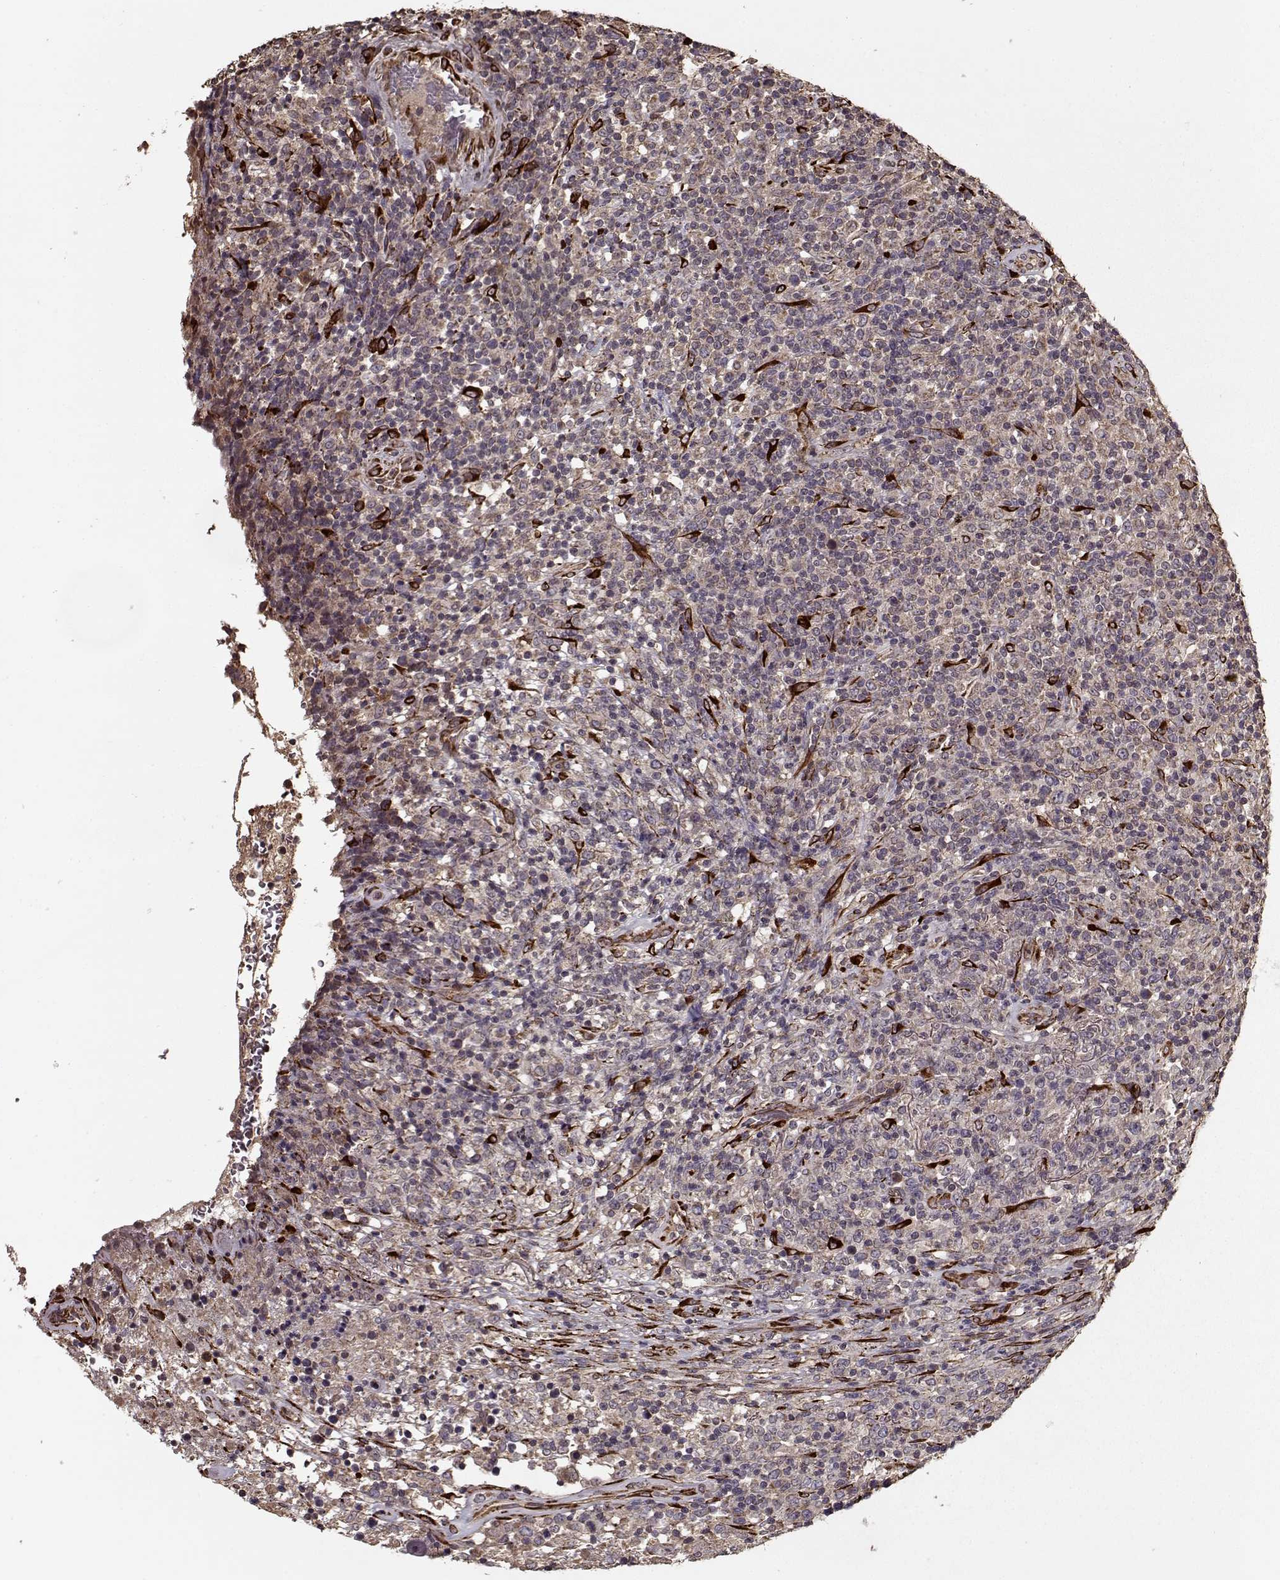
{"staining": {"intensity": "weak", "quantity": ">75%", "location": "cytoplasmic/membranous"}, "tissue": "lymphoma", "cell_type": "Tumor cells", "image_type": "cancer", "snomed": [{"axis": "morphology", "description": "Malignant lymphoma, non-Hodgkin's type, High grade"}, {"axis": "topography", "description": "Lung"}], "caption": "About >75% of tumor cells in human lymphoma demonstrate weak cytoplasmic/membranous protein positivity as visualized by brown immunohistochemical staining.", "gene": "IMMP1L", "patient": {"sex": "male", "age": 79}}